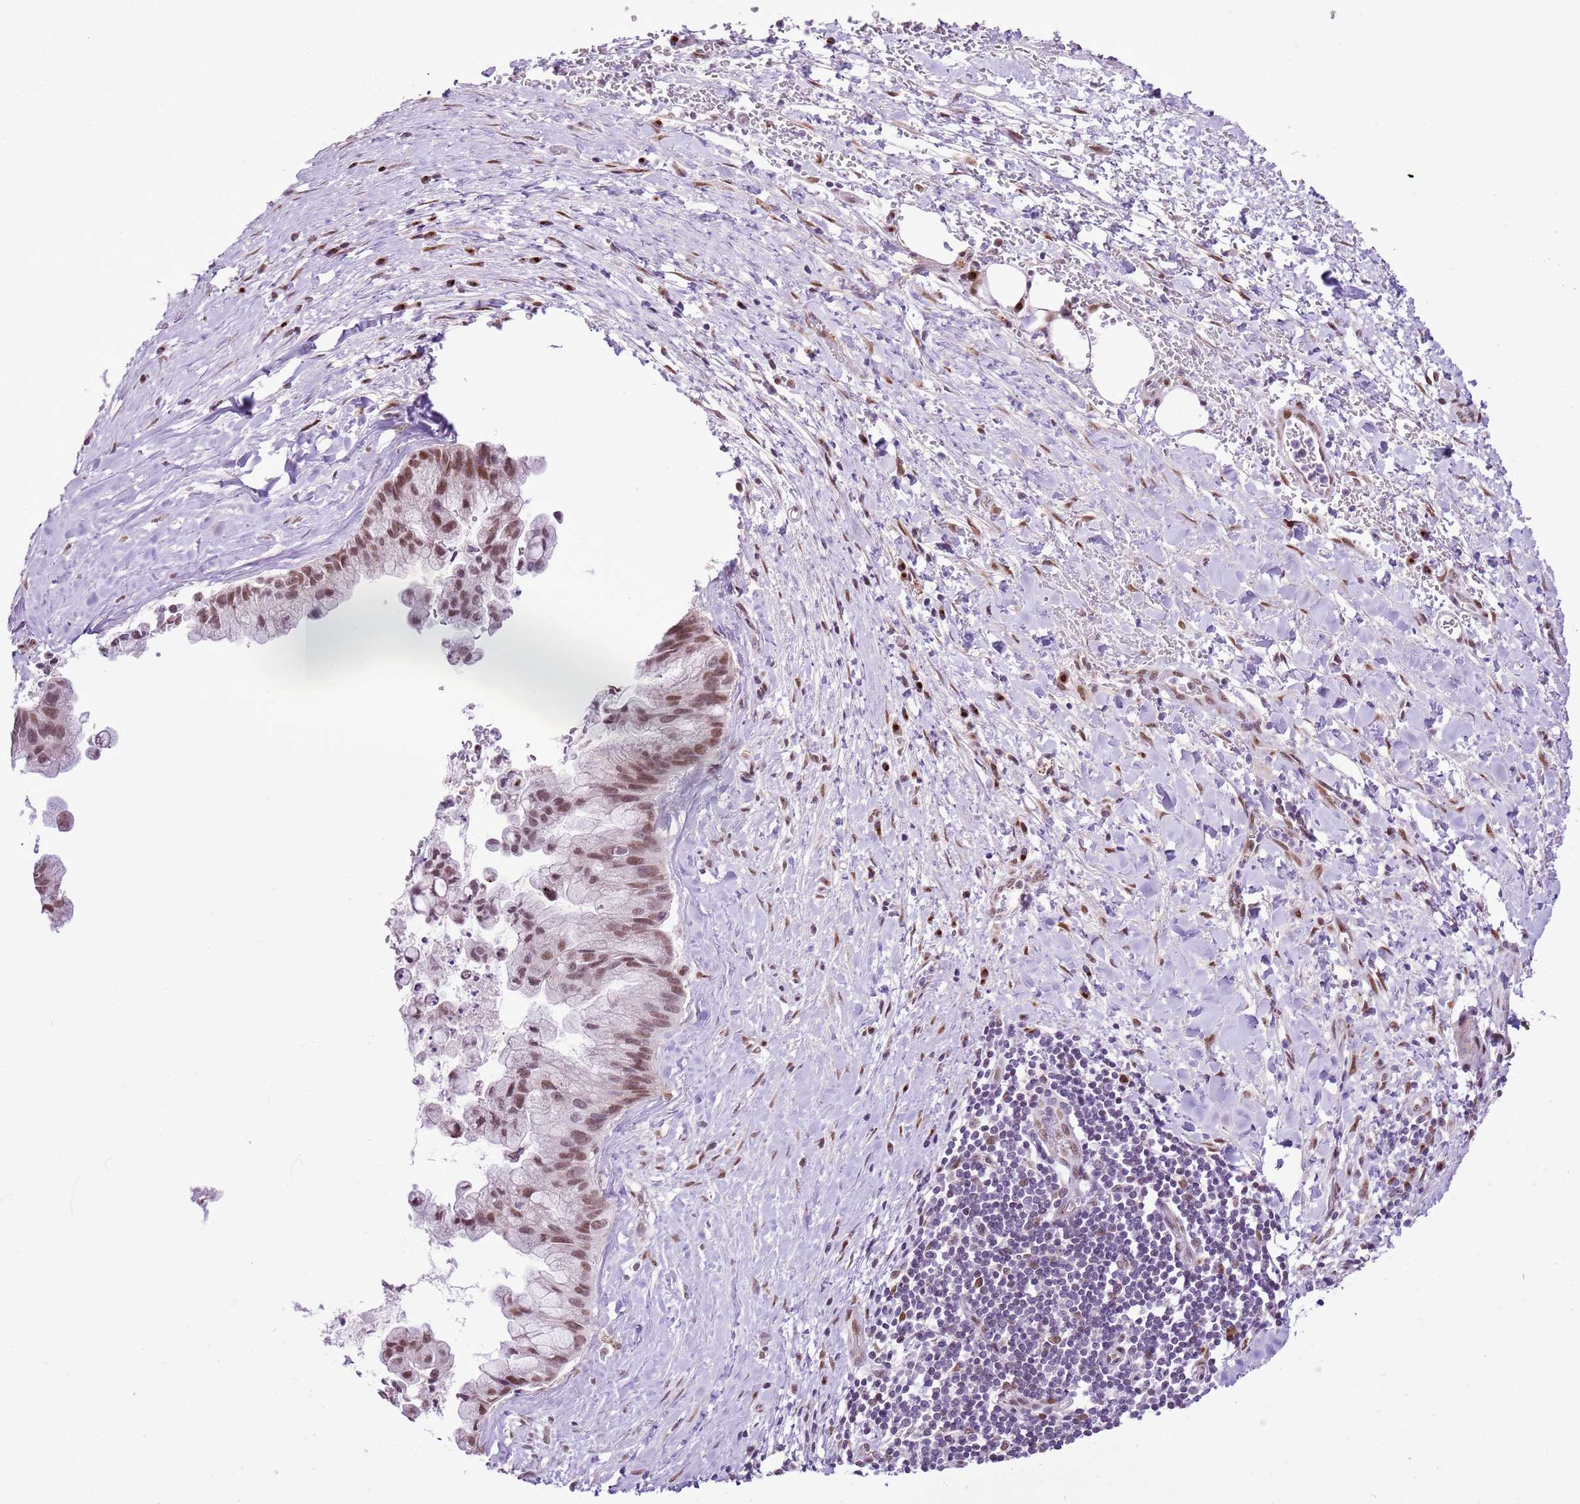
{"staining": {"intensity": "moderate", "quantity": ">75%", "location": "nuclear"}, "tissue": "pancreatic cancer", "cell_type": "Tumor cells", "image_type": "cancer", "snomed": [{"axis": "morphology", "description": "Adenocarcinoma, NOS"}, {"axis": "topography", "description": "Pancreas"}], "caption": "Protein expression analysis of human adenocarcinoma (pancreatic) reveals moderate nuclear staining in about >75% of tumor cells.", "gene": "NACC2", "patient": {"sex": "male", "age": 73}}